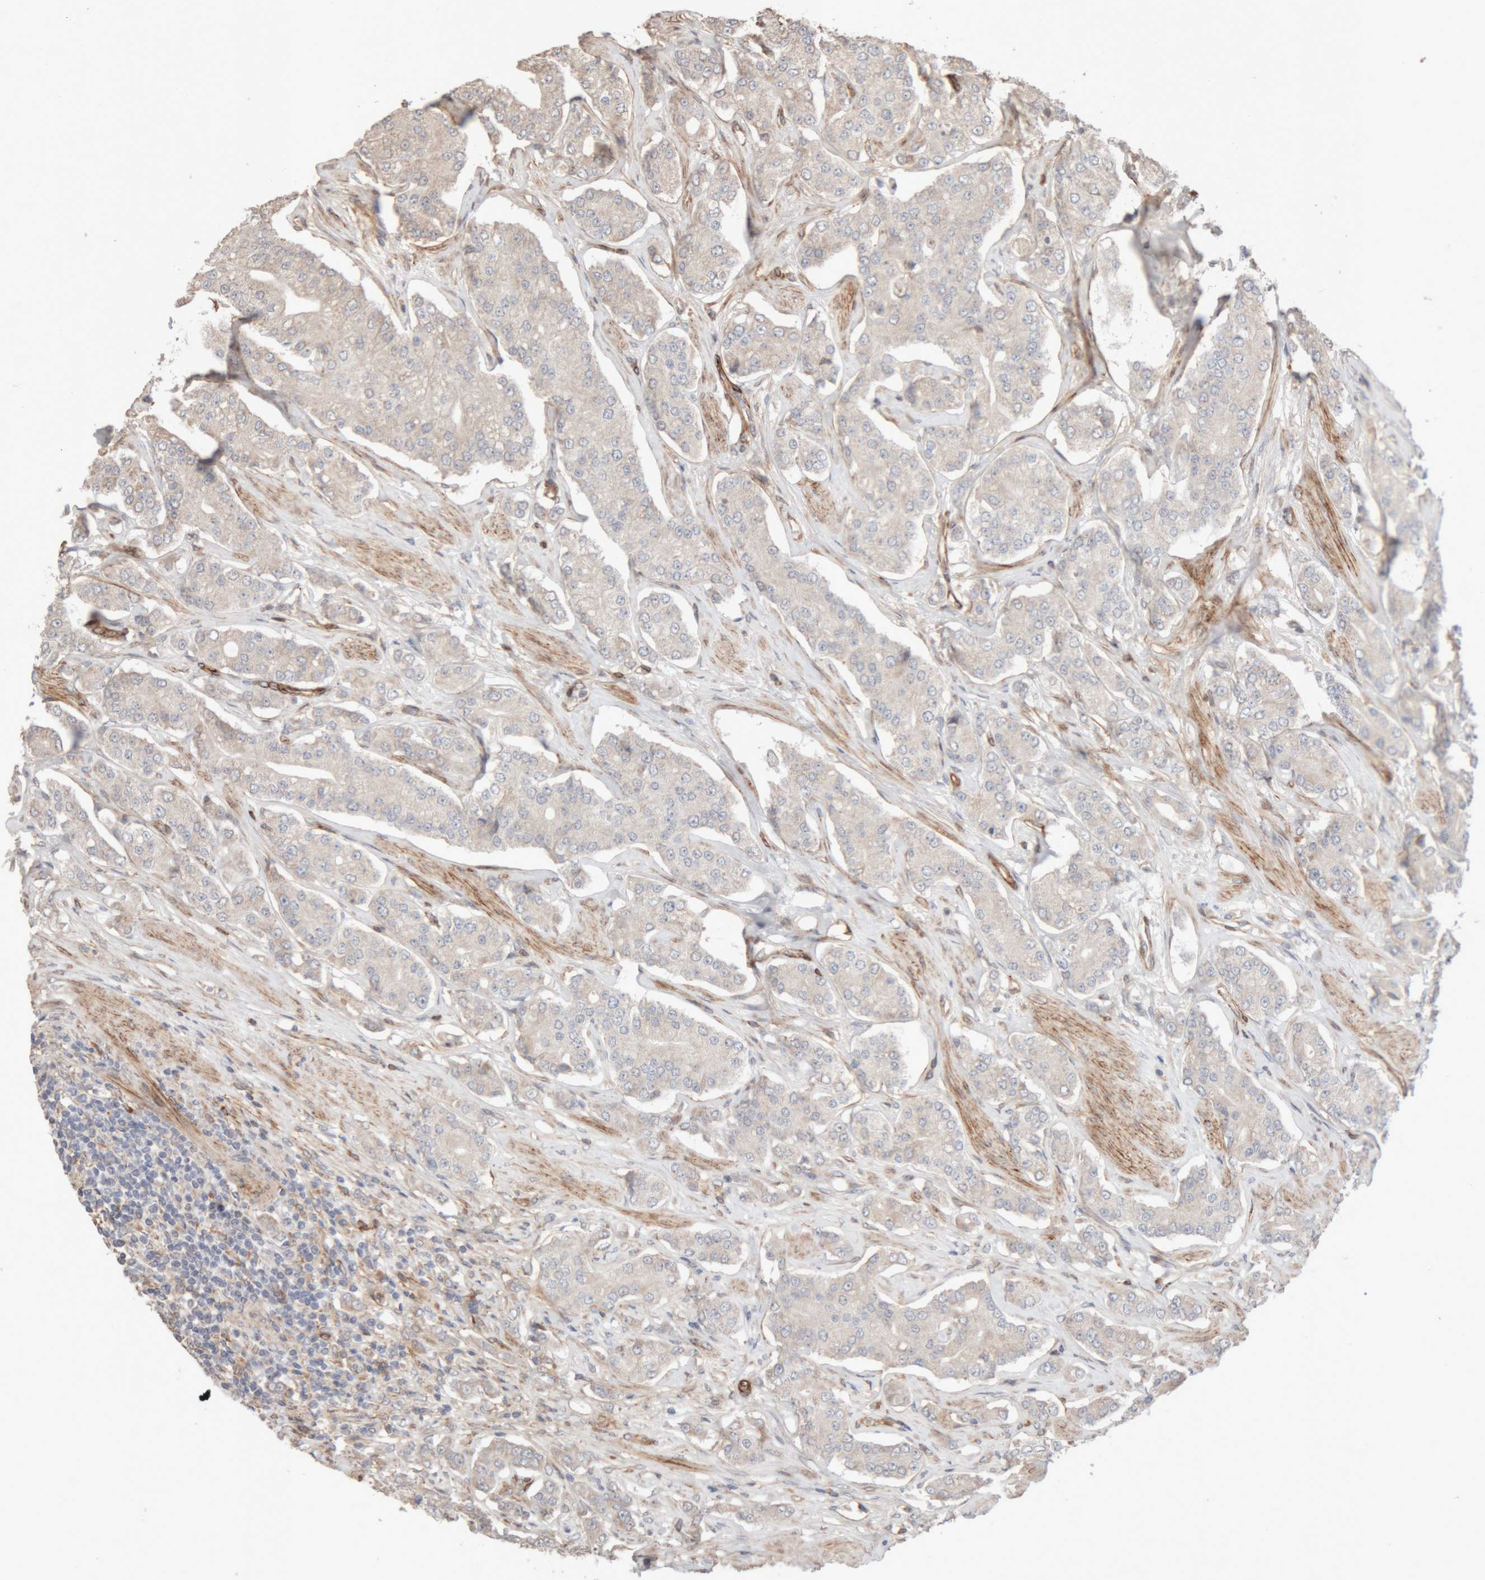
{"staining": {"intensity": "weak", "quantity": "25%-75%", "location": "cytoplasmic/membranous"}, "tissue": "prostate cancer", "cell_type": "Tumor cells", "image_type": "cancer", "snomed": [{"axis": "morphology", "description": "Adenocarcinoma, High grade"}, {"axis": "topography", "description": "Prostate"}], "caption": "There is low levels of weak cytoplasmic/membranous expression in tumor cells of prostate adenocarcinoma (high-grade), as demonstrated by immunohistochemical staining (brown color).", "gene": "RAB32", "patient": {"sex": "male", "age": 71}}